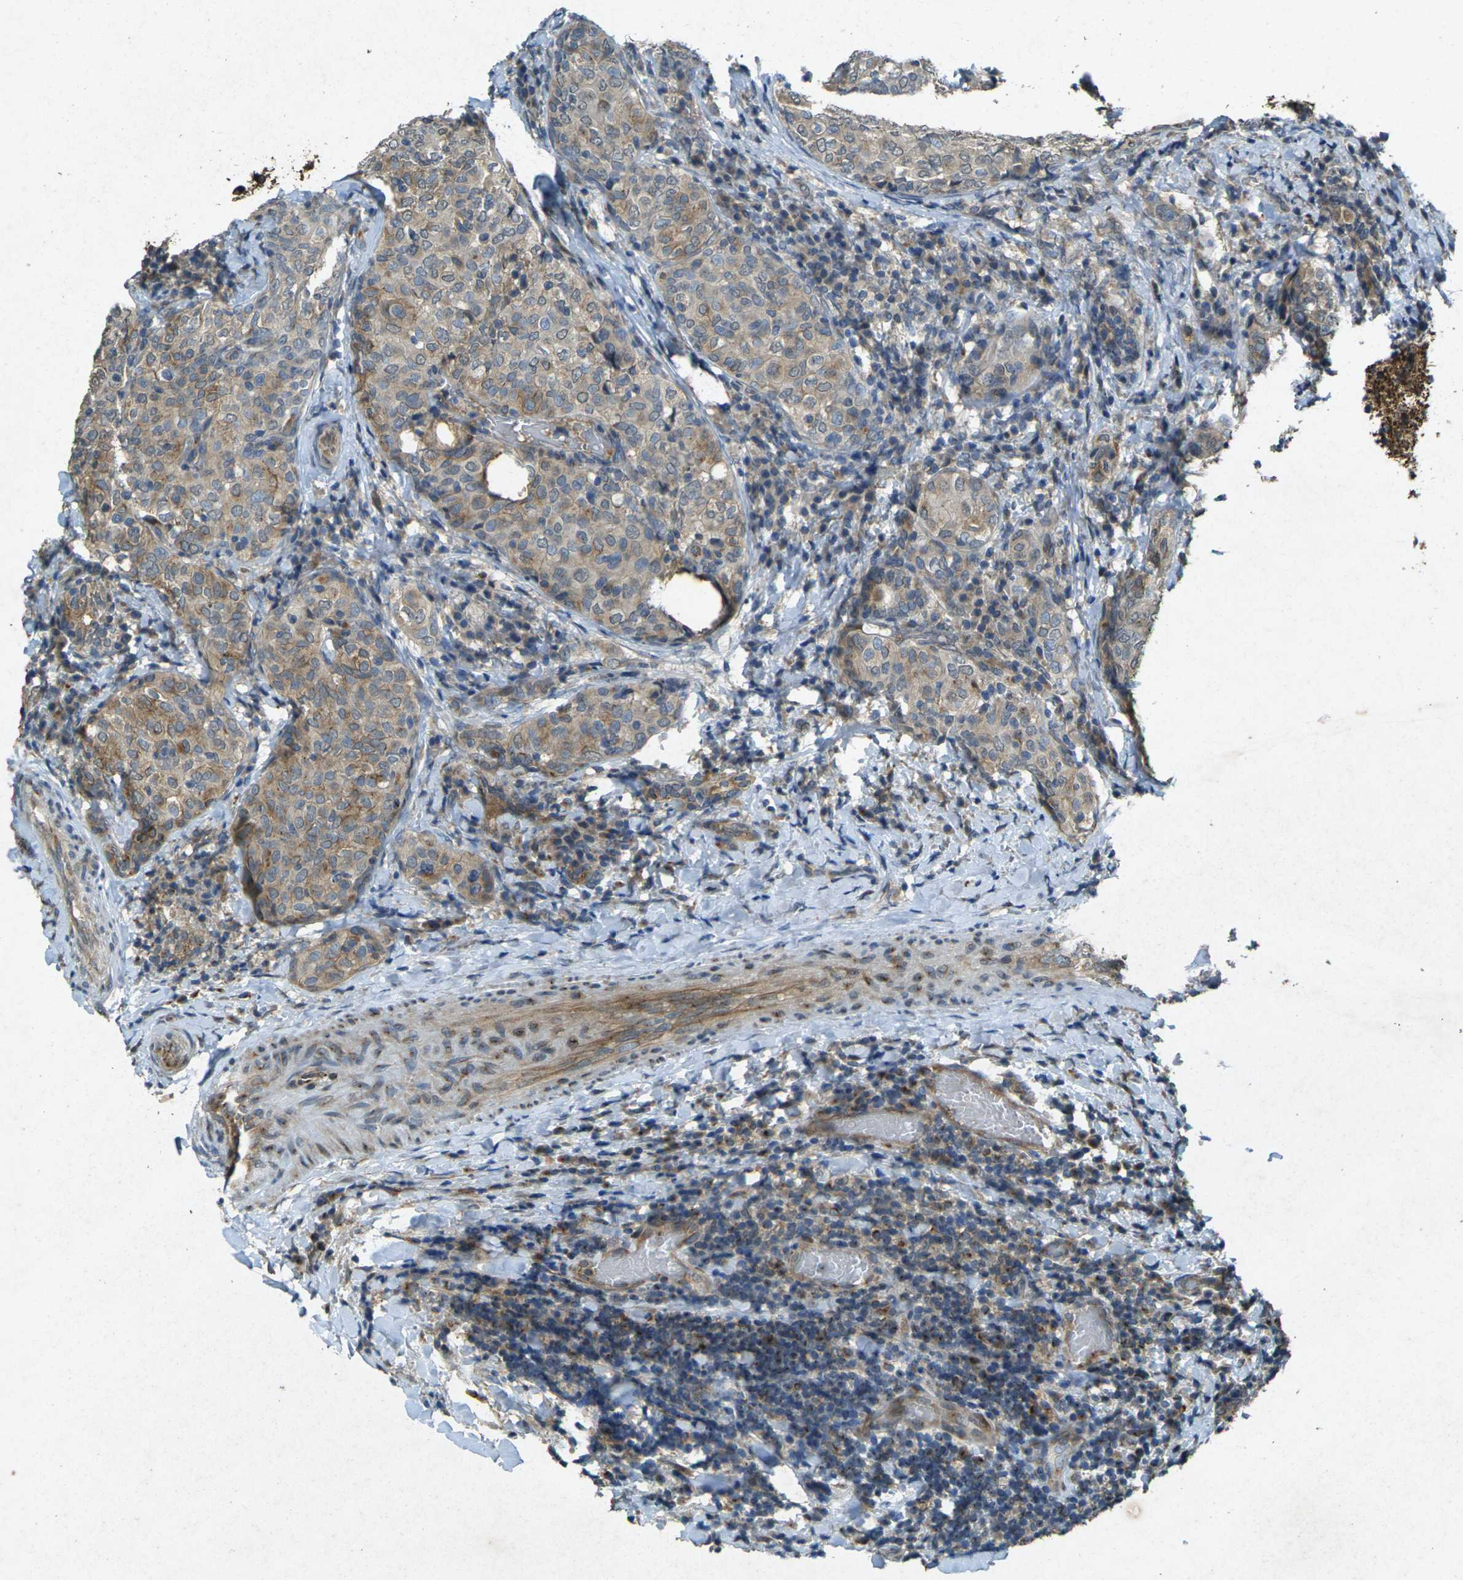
{"staining": {"intensity": "moderate", "quantity": ">75%", "location": "cytoplasmic/membranous"}, "tissue": "thyroid cancer", "cell_type": "Tumor cells", "image_type": "cancer", "snomed": [{"axis": "morphology", "description": "Normal tissue, NOS"}, {"axis": "morphology", "description": "Papillary adenocarcinoma, NOS"}, {"axis": "topography", "description": "Thyroid gland"}], "caption": "Human thyroid cancer stained for a protein (brown) exhibits moderate cytoplasmic/membranous positive positivity in approximately >75% of tumor cells.", "gene": "RGMA", "patient": {"sex": "female", "age": 30}}